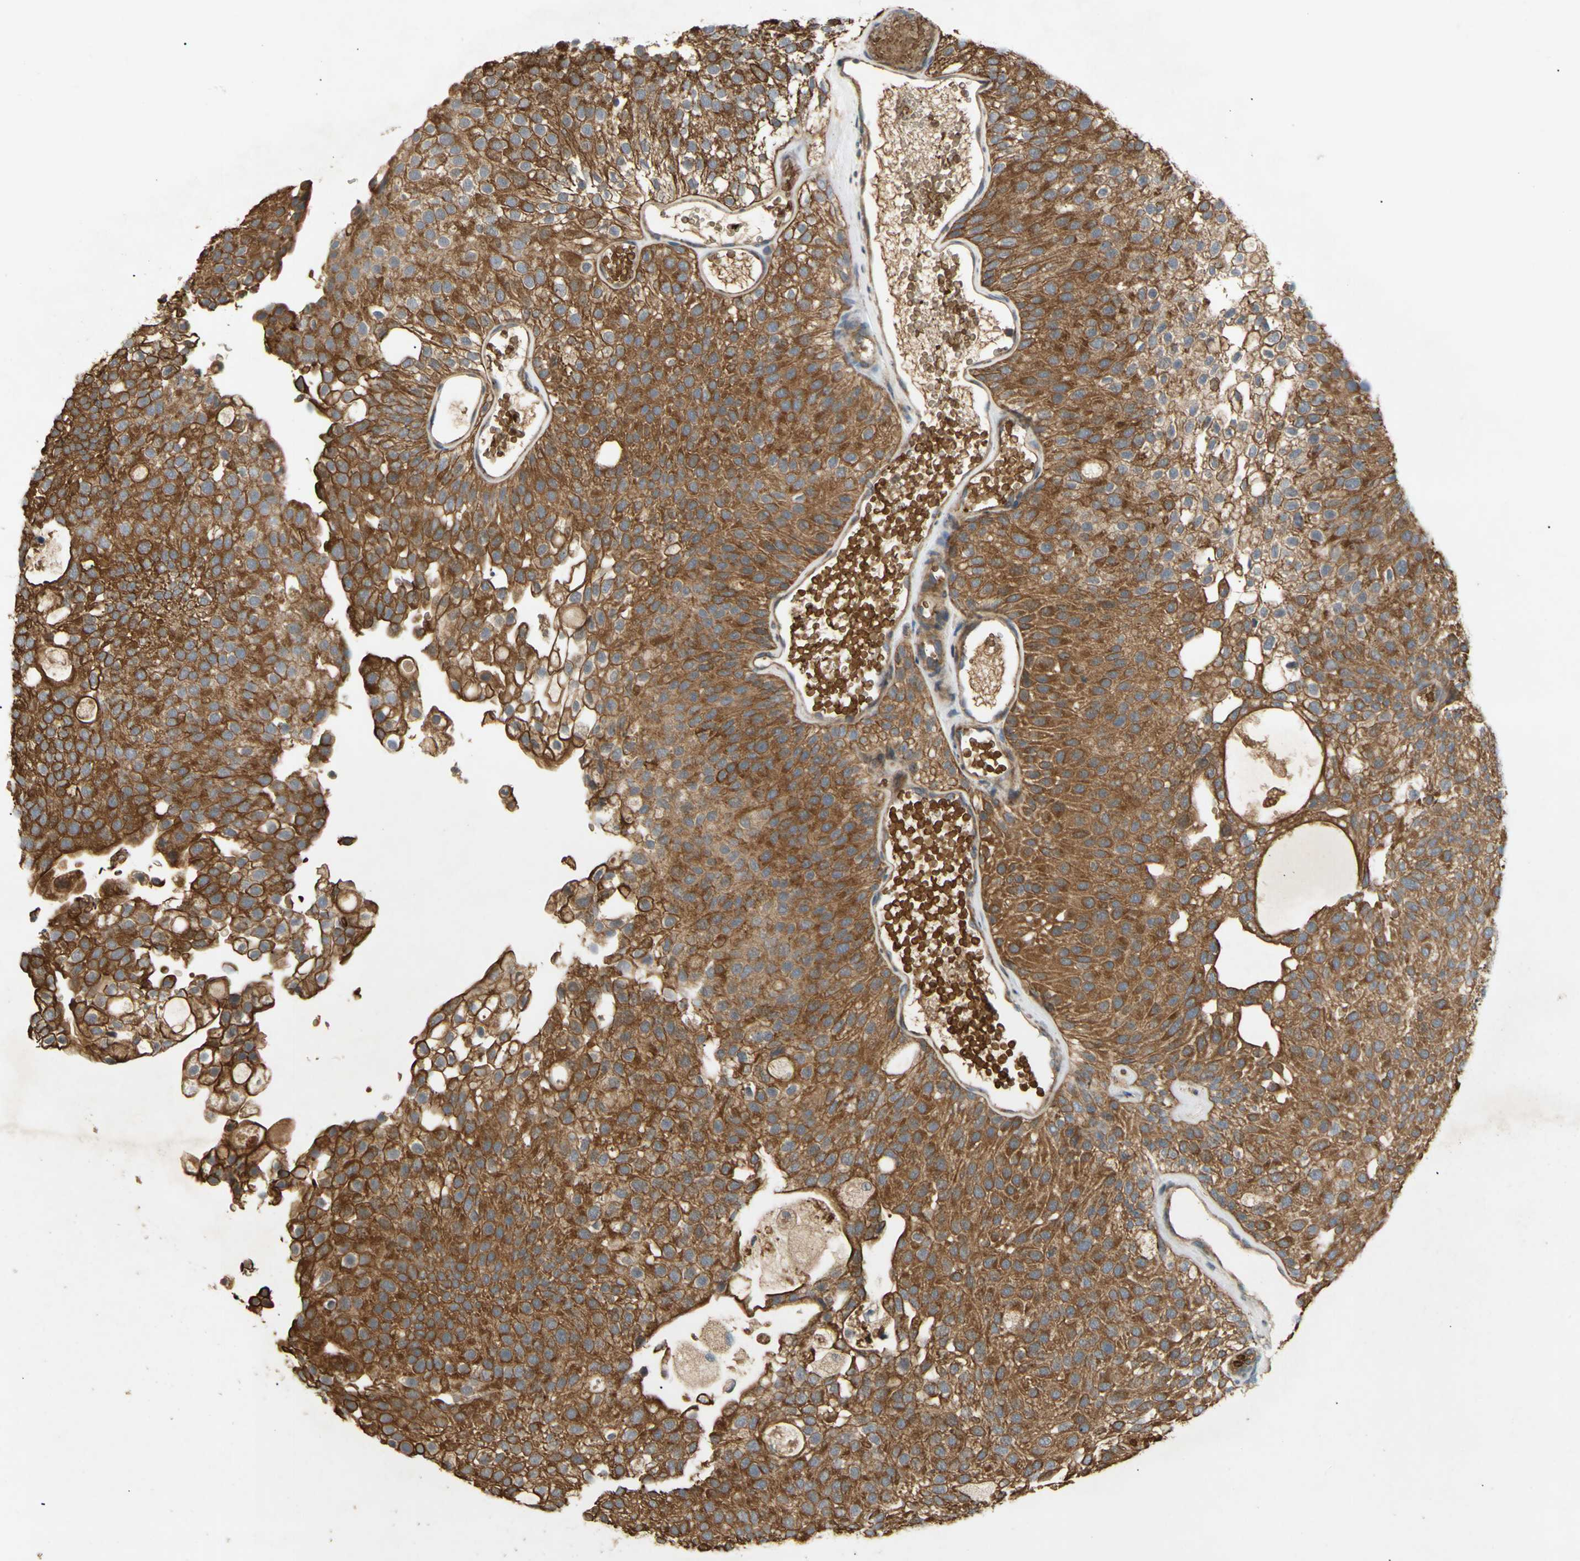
{"staining": {"intensity": "moderate", "quantity": ">75%", "location": "cytoplasmic/membranous"}, "tissue": "urothelial cancer", "cell_type": "Tumor cells", "image_type": "cancer", "snomed": [{"axis": "morphology", "description": "Urothelial carcinoma, Low grade"}, {"axis": "topography", "description": "Urinary bladder"}], "caption": "Immunohistochemical staining of urothelial cancer reveals medium levels of moderate cytoplasmic/membranous protein staining in approximately >75% of tumor cells.", "gene": "PKN1", "patient": {"sex": "male", "age": 78}}